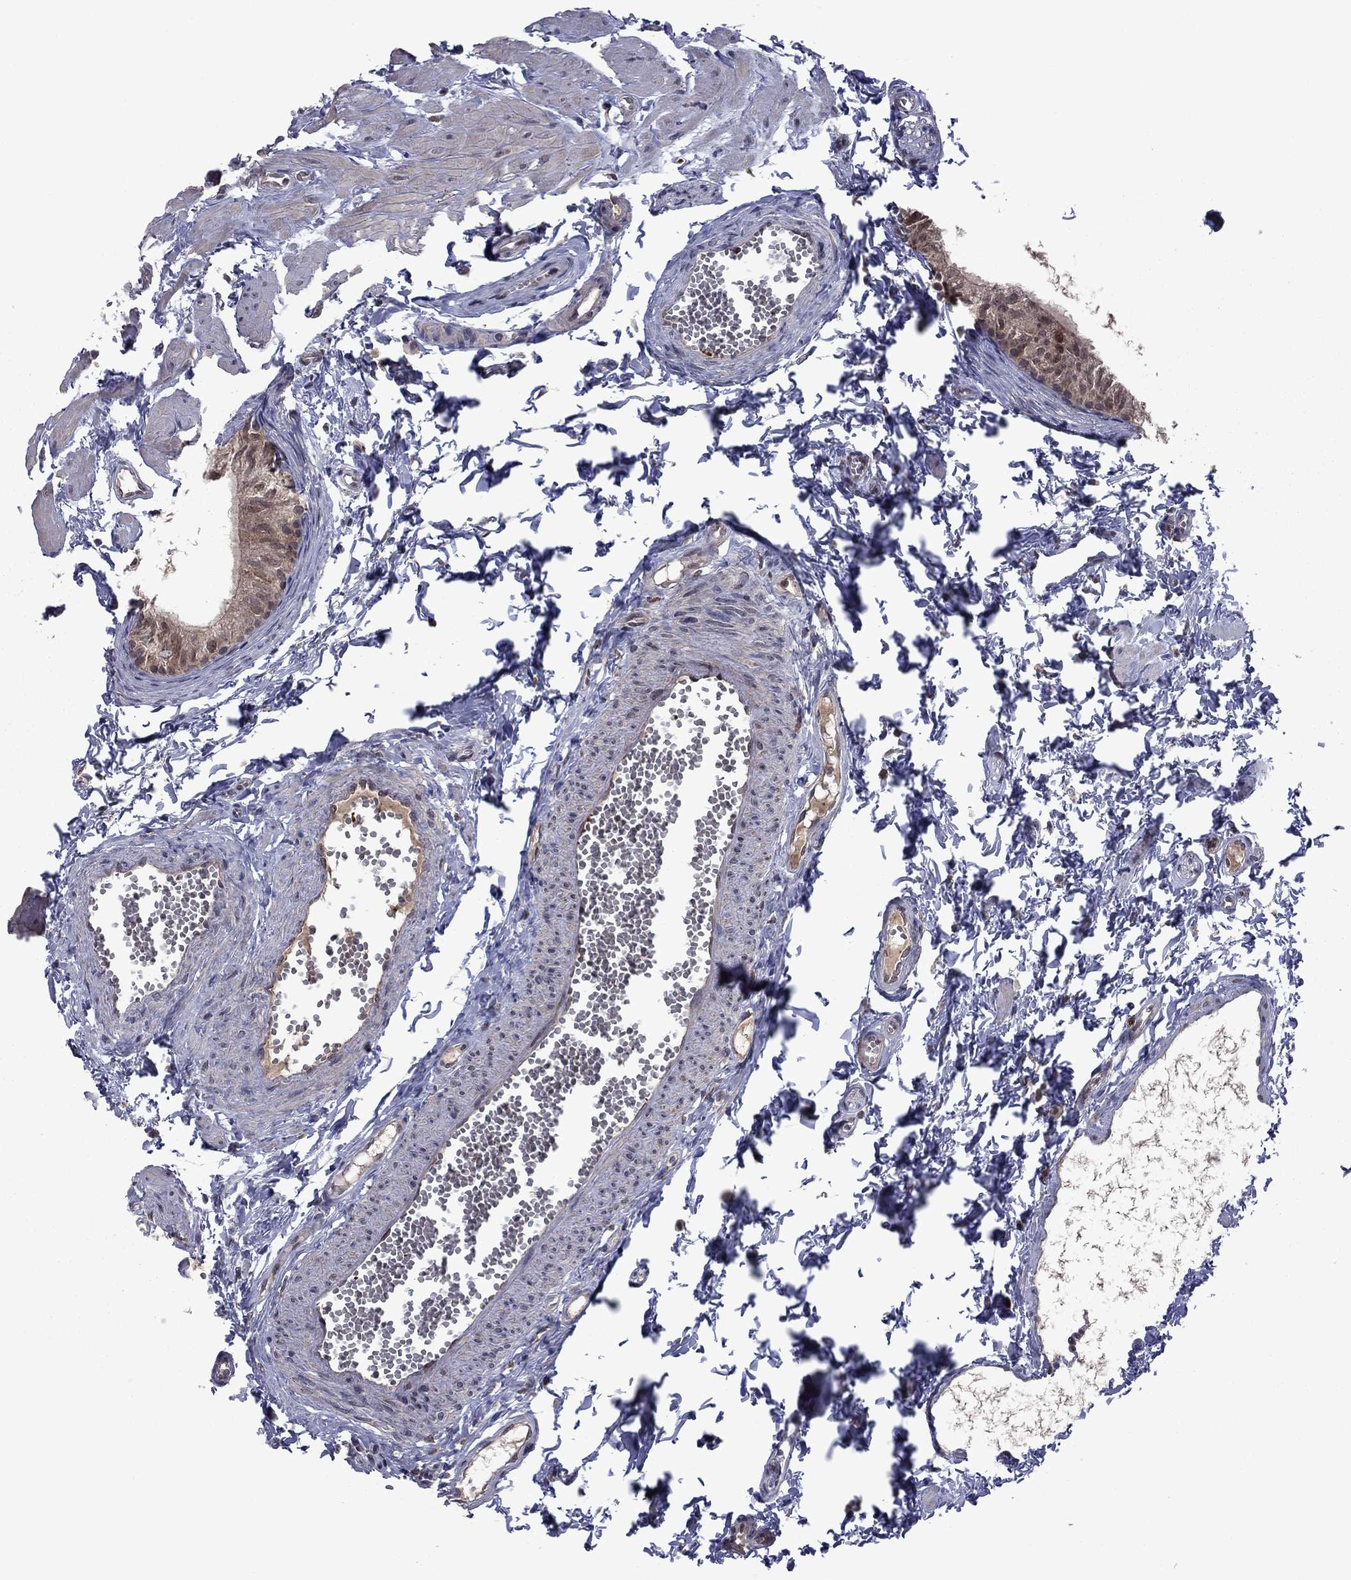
{"staining": {"intensity": "moderate", "quantity": ">75%", "location": "cytoplasmic/membranous"}, "tissue": "epididymis", "cell_type": "Glandular cells", "image_type": "normal", "snomed": [{"axis": "morphology", "description": "Normal tissue, NOS"}, {"axis": "topography", "description": "Epididymis"}], "caption": "Immunohistochemical staining of benign epididymis exhibits moderate cytoplasmic/membranous protein staining in approximately >75% of glandular cells.", "gene": "GPAA1", "patient": {"sex": "male", "age": 22}}